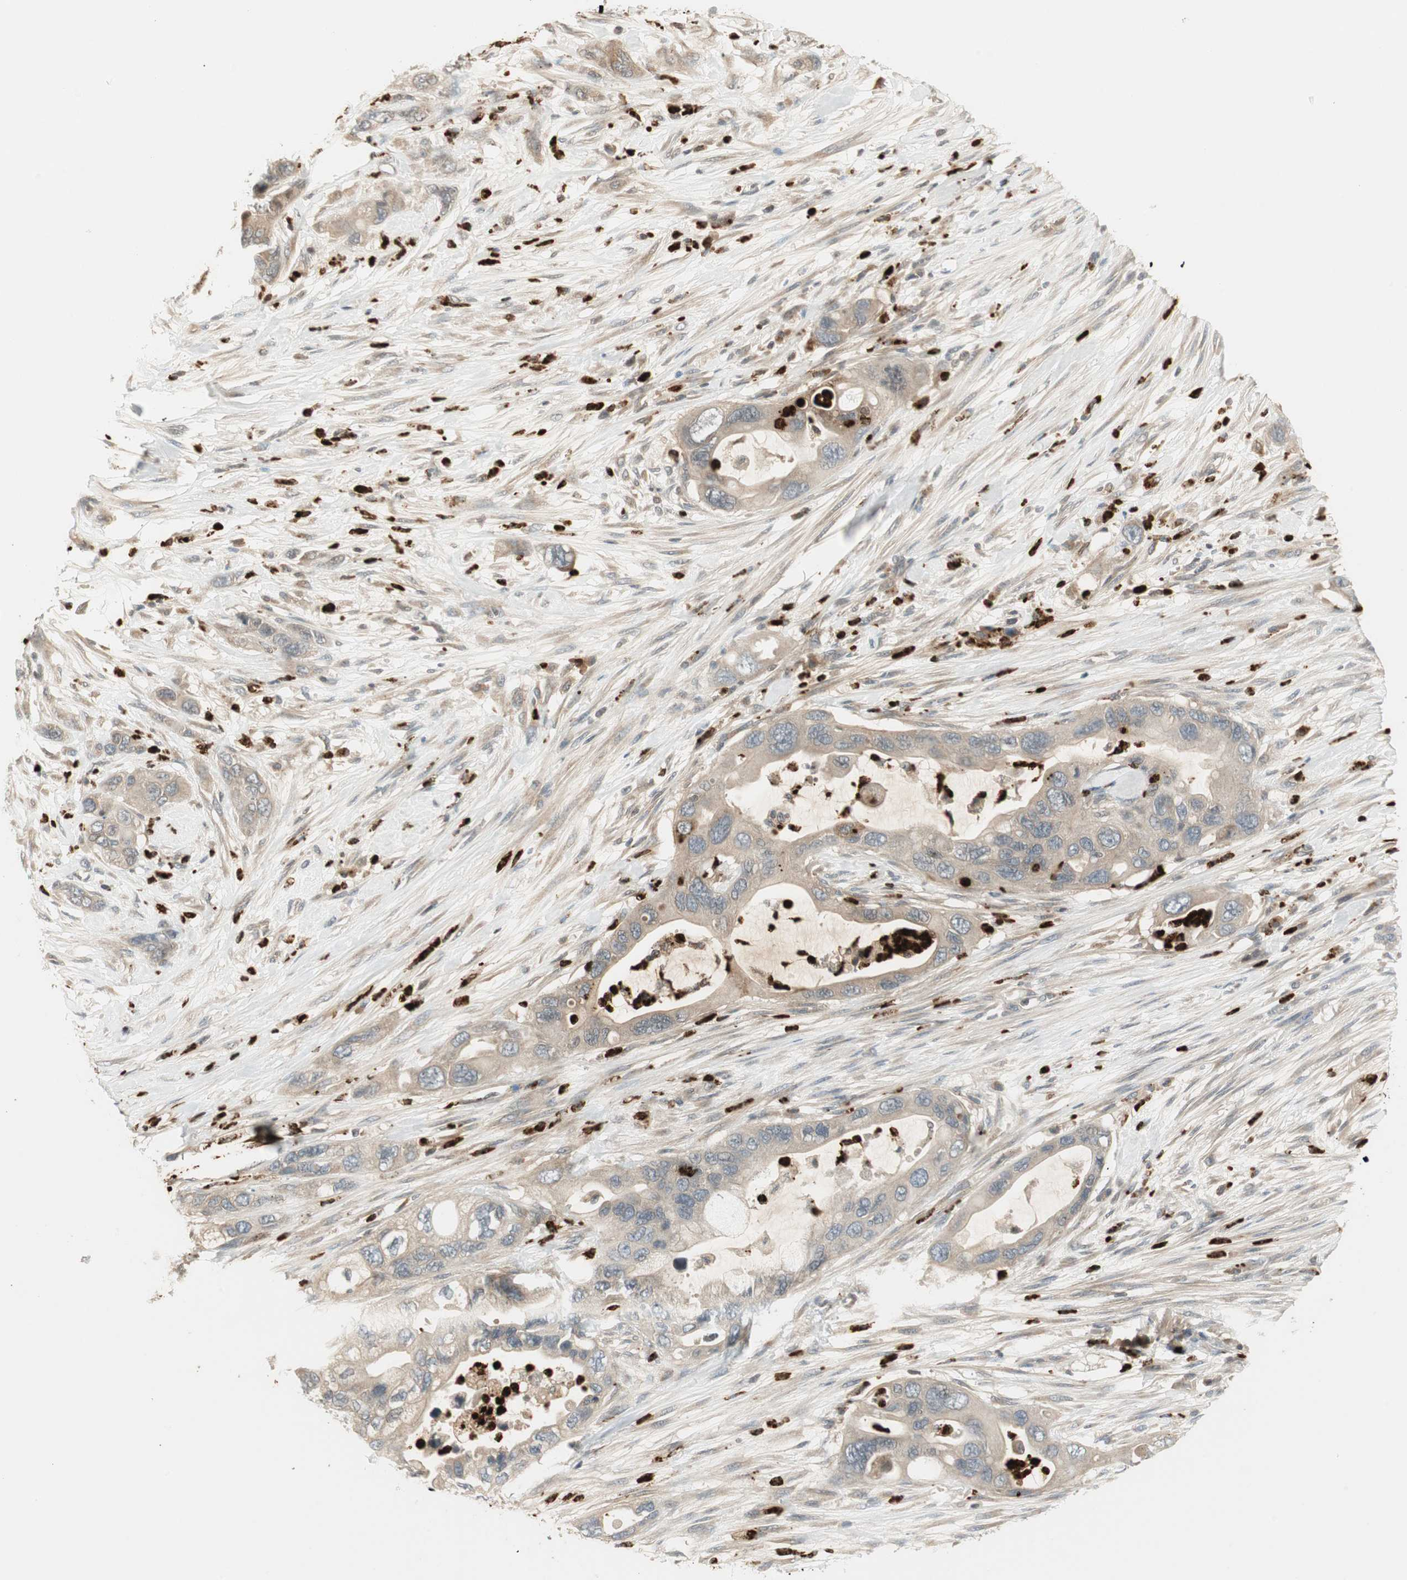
{"staining": {"intensity": "moderate", "quantity": "25%-75%", "location": "cytoplasmic/membranous"}, "tissue": "pancreatic cancer", "cell_type": "Tumor cells", "image_type": "cancer", "snomed": [{"axis": "morphology", "description": "Adenocarcinoma, NOS"}, {"axis": "topography", "description": "Pancreas"}], "caption": "Protein analysis of pancreatic cancer (adenocarcinoma) tissue demonstrates moderate cytoplasmic/membranous staining in approximately 25%-75% of tumor cells.", "gene": "PRTN3", "patient": {"sex": "female", "age": 71}}